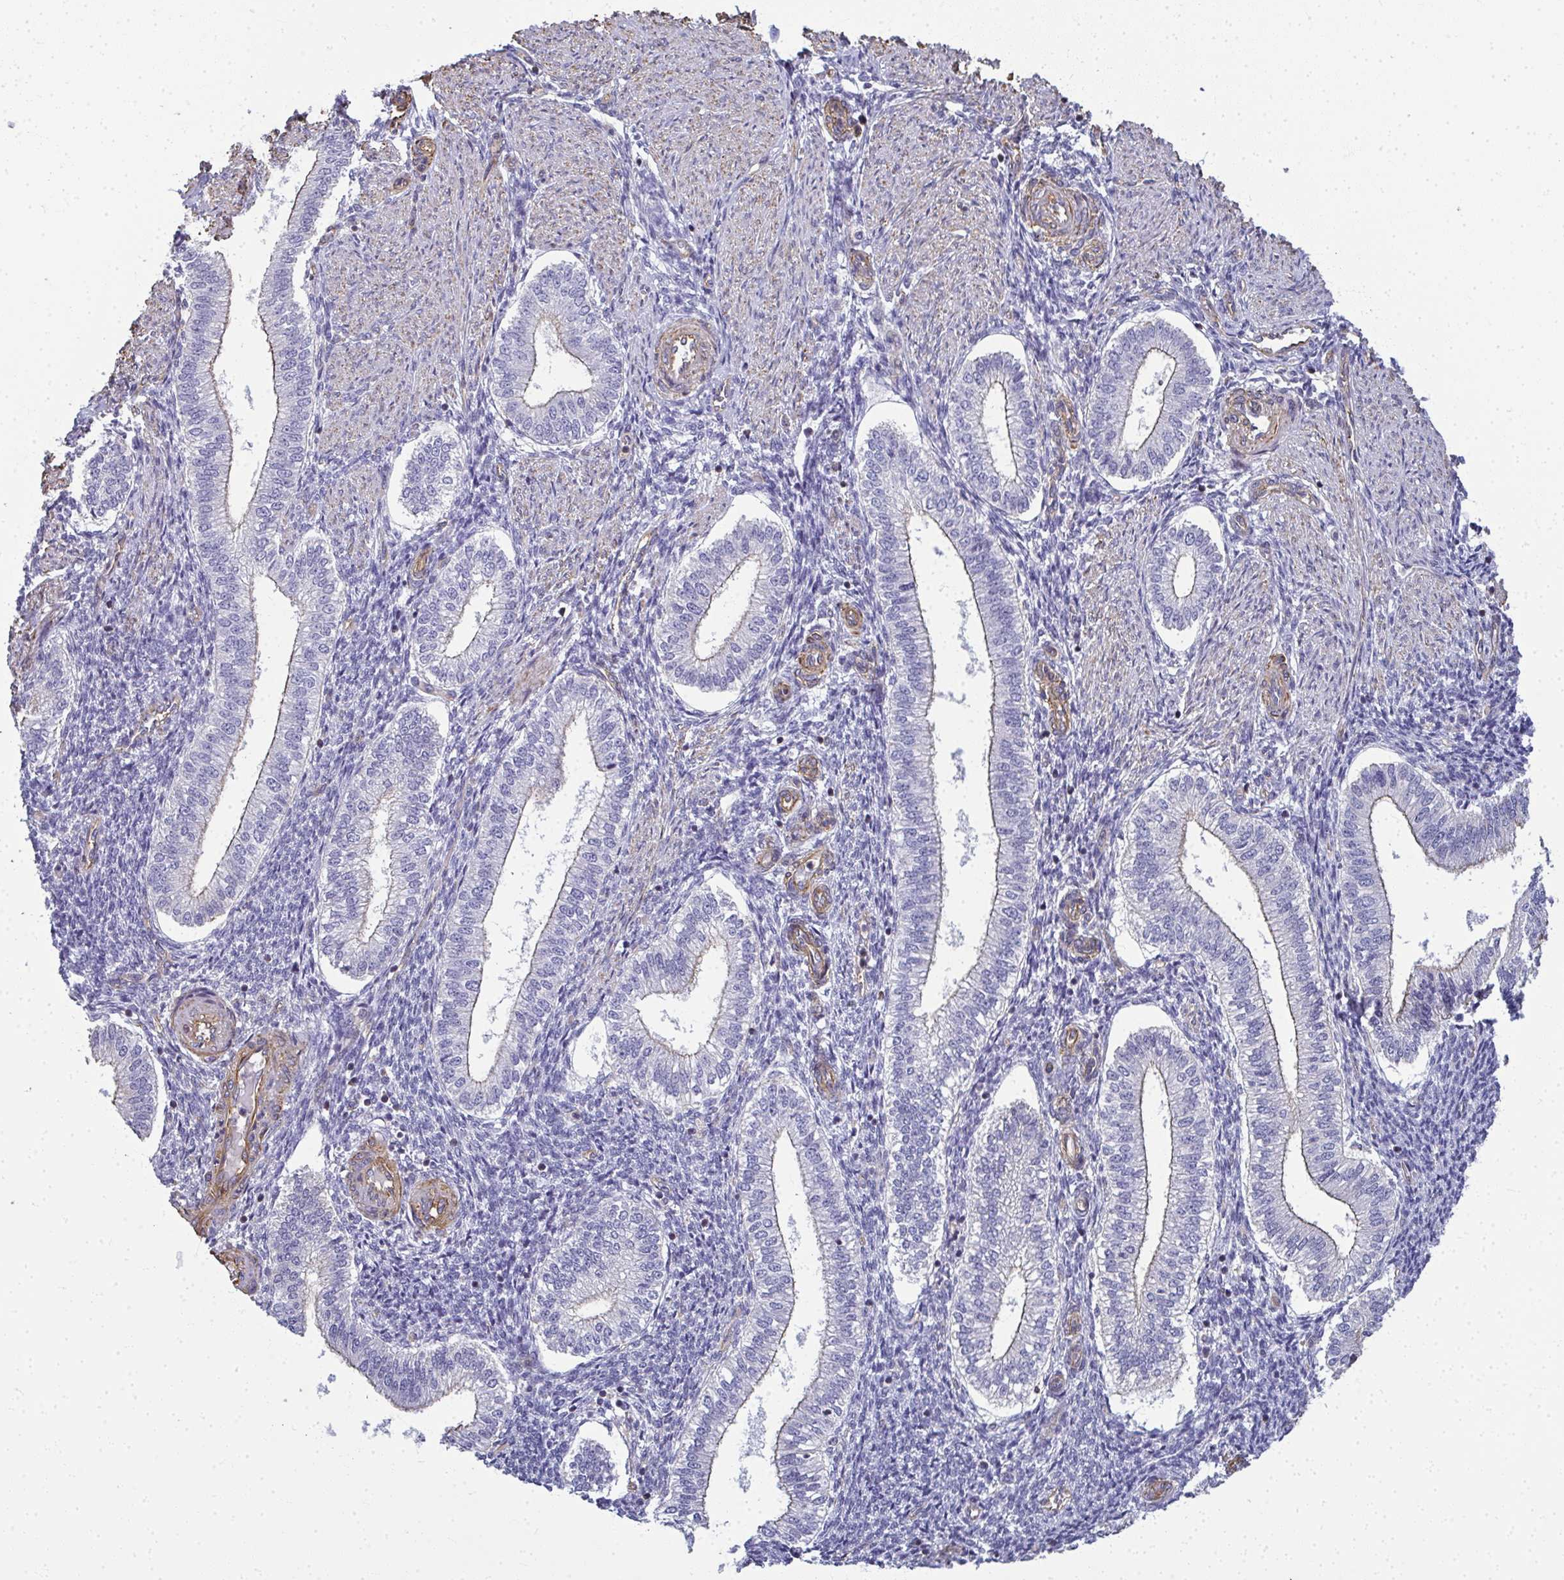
{"staining": {"intensity": "negative", "quantity": "none", "location": "none"}, "tissue": "endometrium", "cell_type": "Cells in endometrial stroma", "image_type": "normal", "snomed": [{"axis": "morphology", "description": "Normal tissue, NOS"}, {"axis": "topography", "description": "Endometrium"}], "caption": "Protein analysis of normal endometrium displays no significant staining in cells in endometrial stroma.", "gene": "MYL1", "patient": {"sex": "female", "age": 25}}